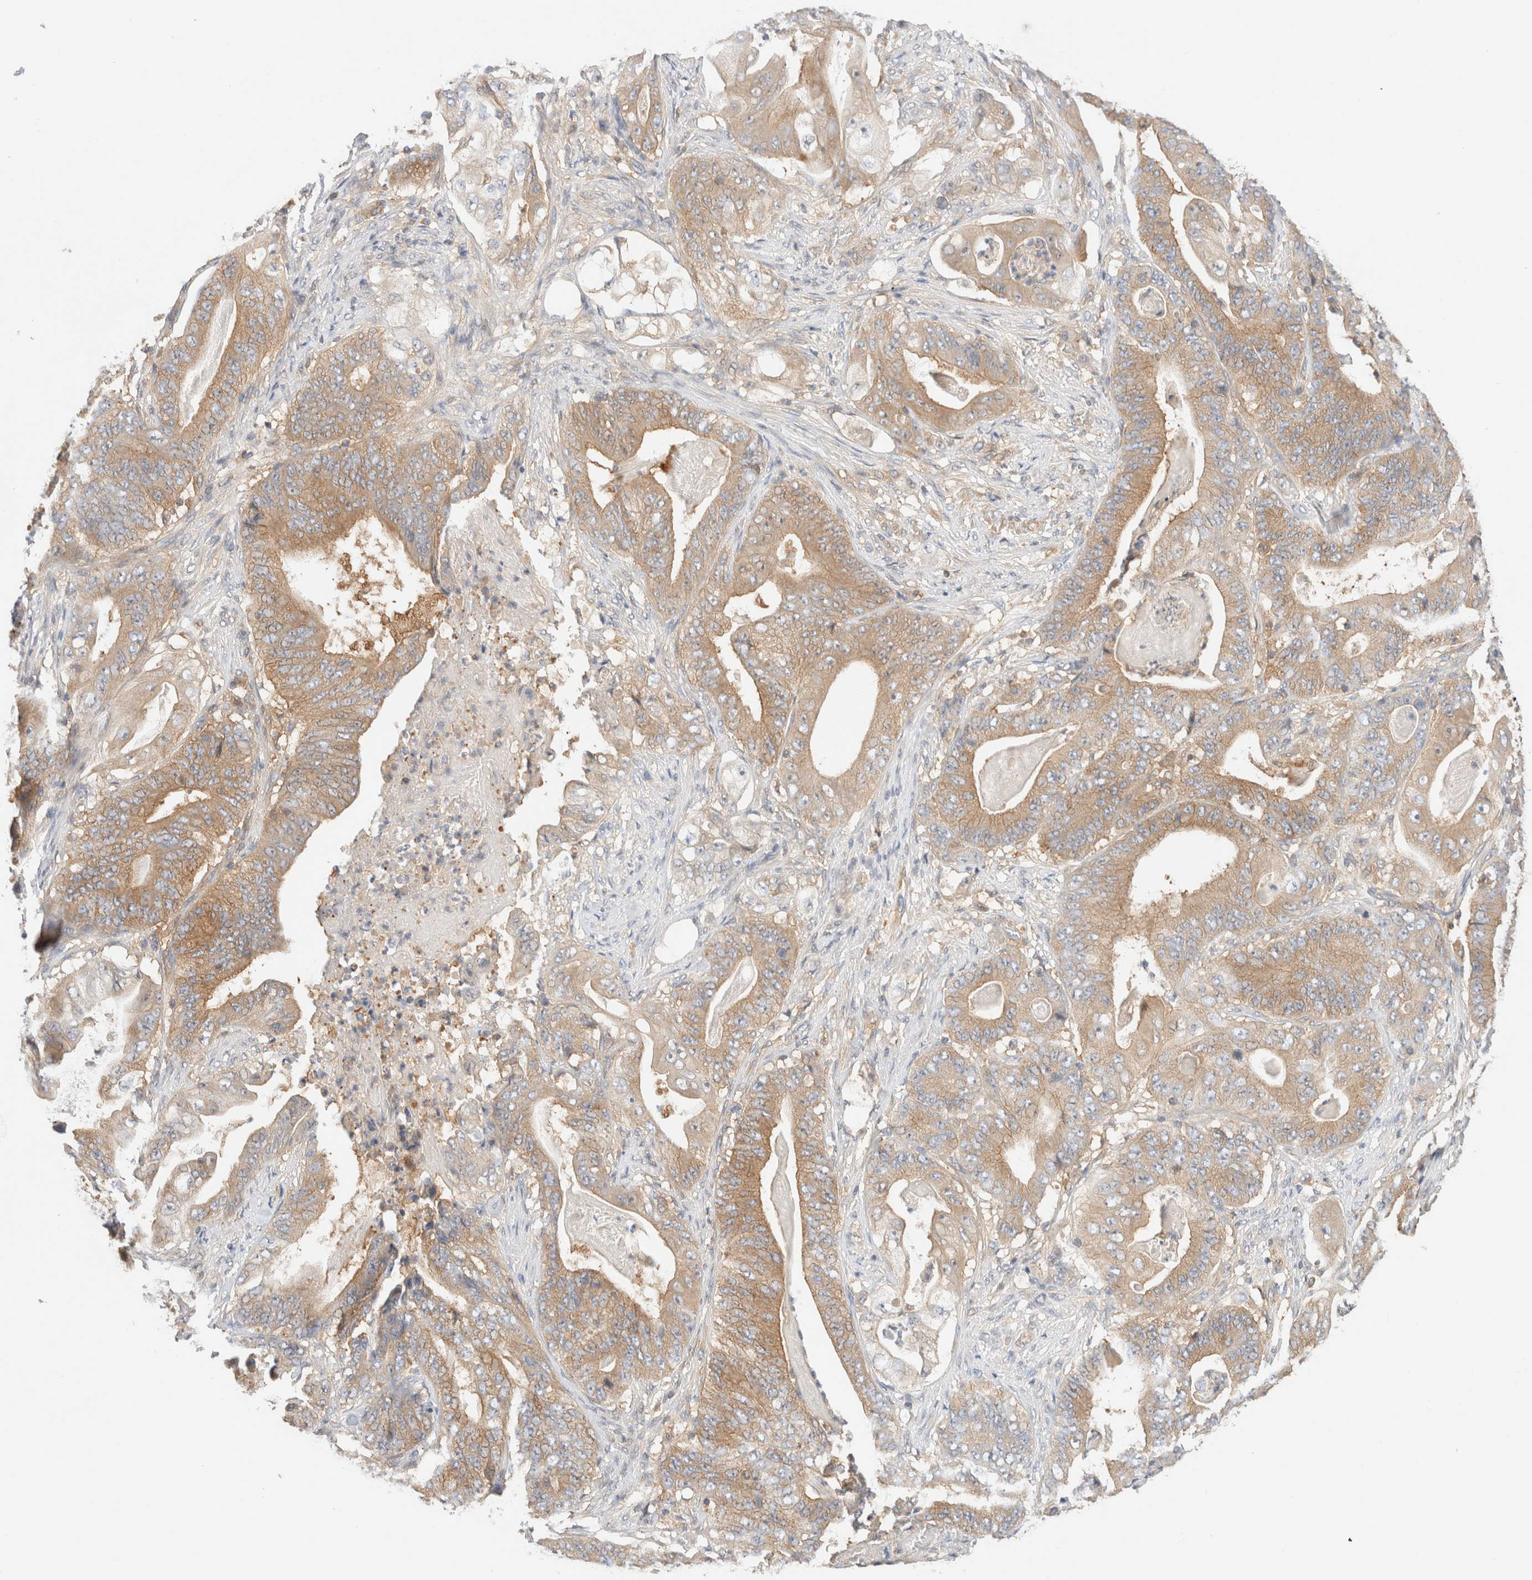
{"staining": {"intensity": "moderate", "quantity": ">75%", "location": "cytoplasmic/membranous"}, "tissue": "stomach cancer", "cell_type": "Tumor cells", "image_type": "cancer", "snomed": [{"axis": "morphology", "description": "Adenocarcinoma, NOS"}, {"axis": "topography", "description": "Stomach"}], "caption": "Tumor cells display moderate cytoplasmic/membranous positivity in approximately >75% of cells in stomach adenocarcinoma.", "gene": "RABEP1", "patient": {"sex": "female", "age": 73}}